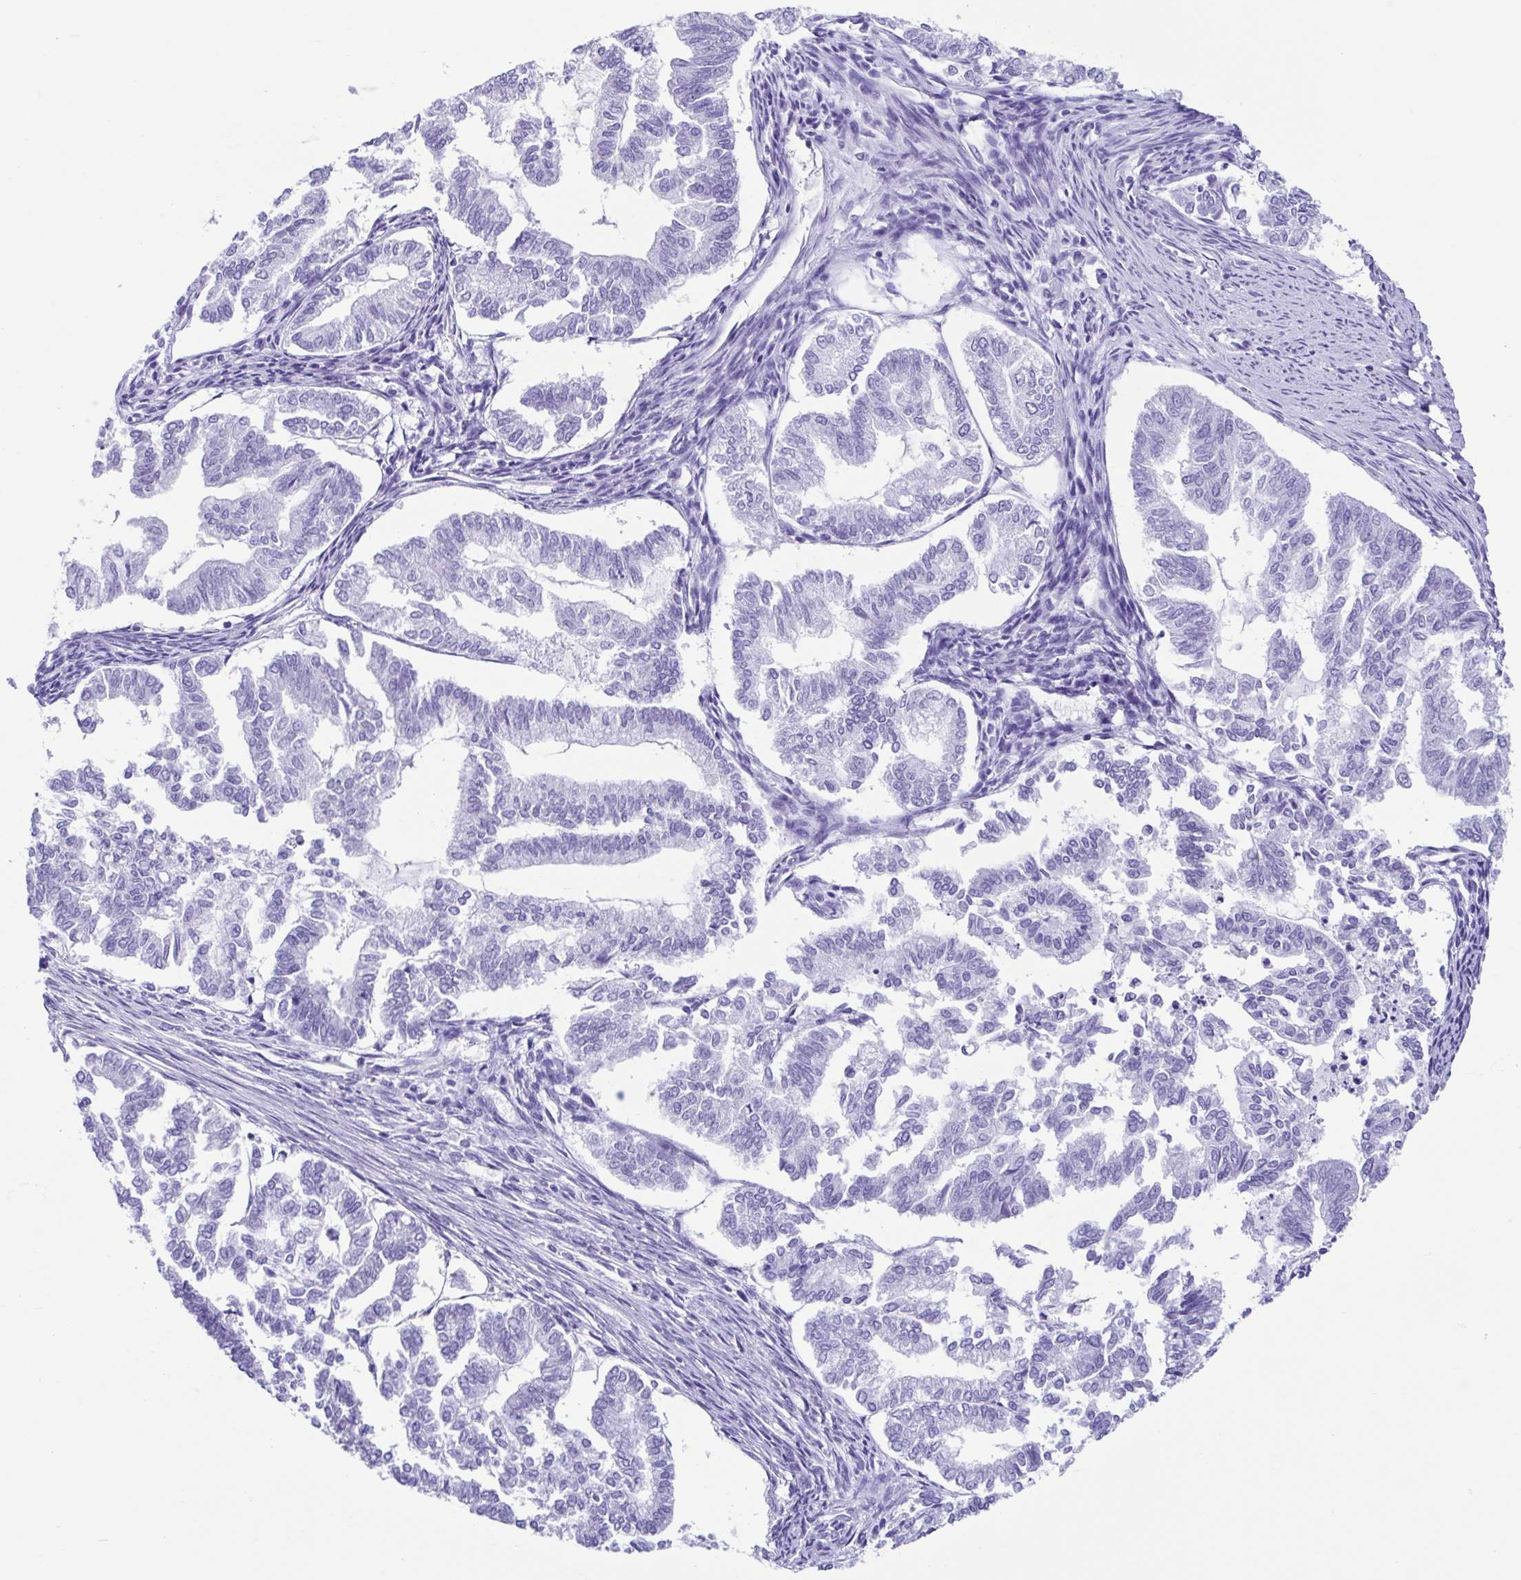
{"staining": {"intensity": "negative", "quantity": "none", "location": "none"}, "tissue": "endometrial cancer", "cell_type": "Tumor cells", "image_type": "cancer", "snomed": [{"axis": "morphology", "description": "Adenocarcinoma, NOS"}, {"axis": "topography", "description": "Endometrium"}], "caption": "High magnification brightfield microscopy of endometrial cancer stained with DAB (brown) and counterstained with hematoxylin (blue): tumor cells show no significant positivity.", "gene": "ACTRT3", "patient": {"sex": "female", "age": 79}}